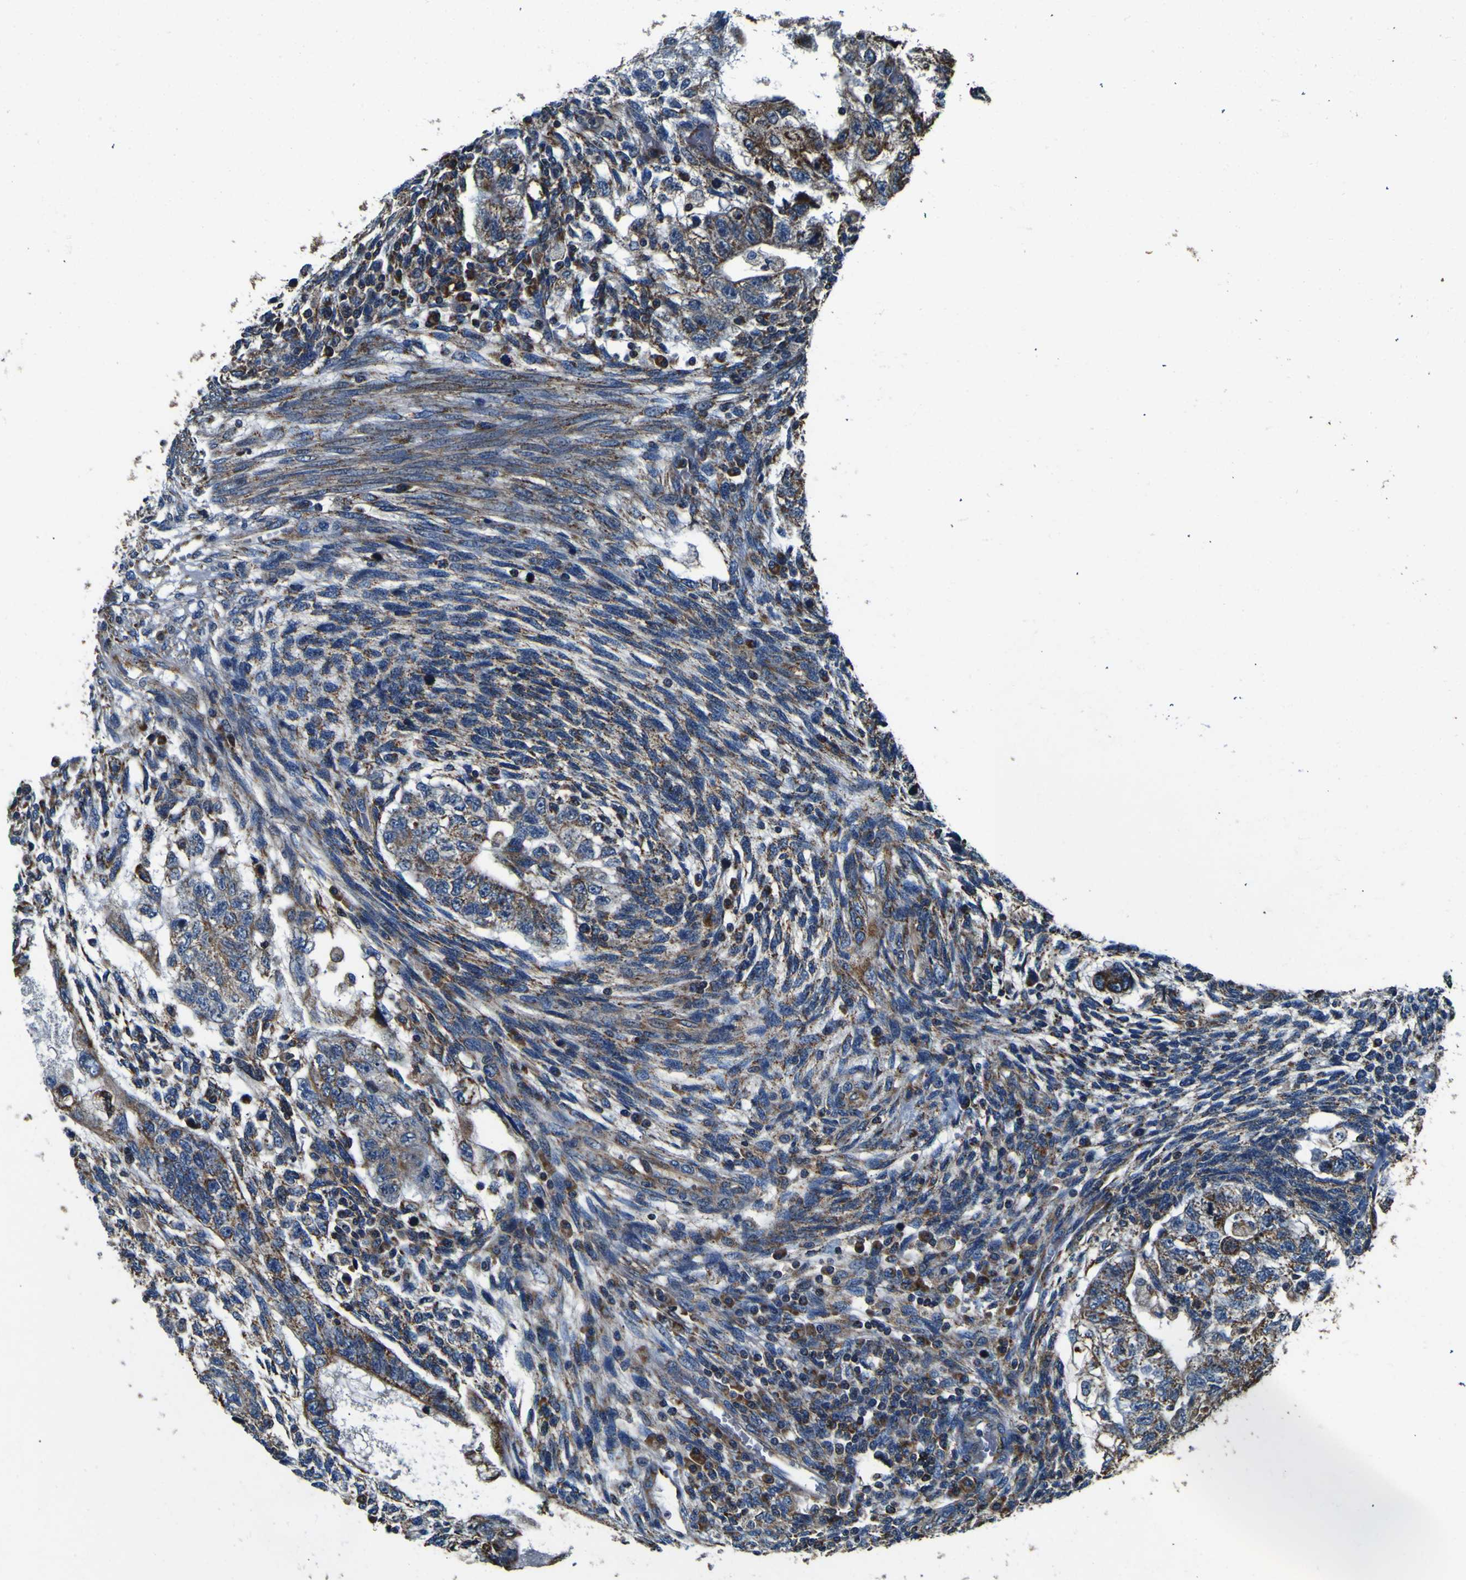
{"staining": {"intensity": "moderate", "quantity": ">75%", "location": "cytoplasmic/membranous"}, "tissue": "testis cancer", "cell_type": "Tumor cells", "image_type": "cancer", "snomed": [{"axis": "morphology", "description": "Normal tissue, NOS"}, {"axis": "morphology", "description": "Carcinoma, Embryonal, NOS"}, {"axis": "topography", "description": "Testis"}], "caption": "This micrograph reveals IHC staining of human testis cancer (embryonal carcinoma), with medium moderate cytoplasmic/membranous staining in approximately >75% of tumor cells.", "gene": "INPP5A", "patient": {"sex": "male", "age": 36}}